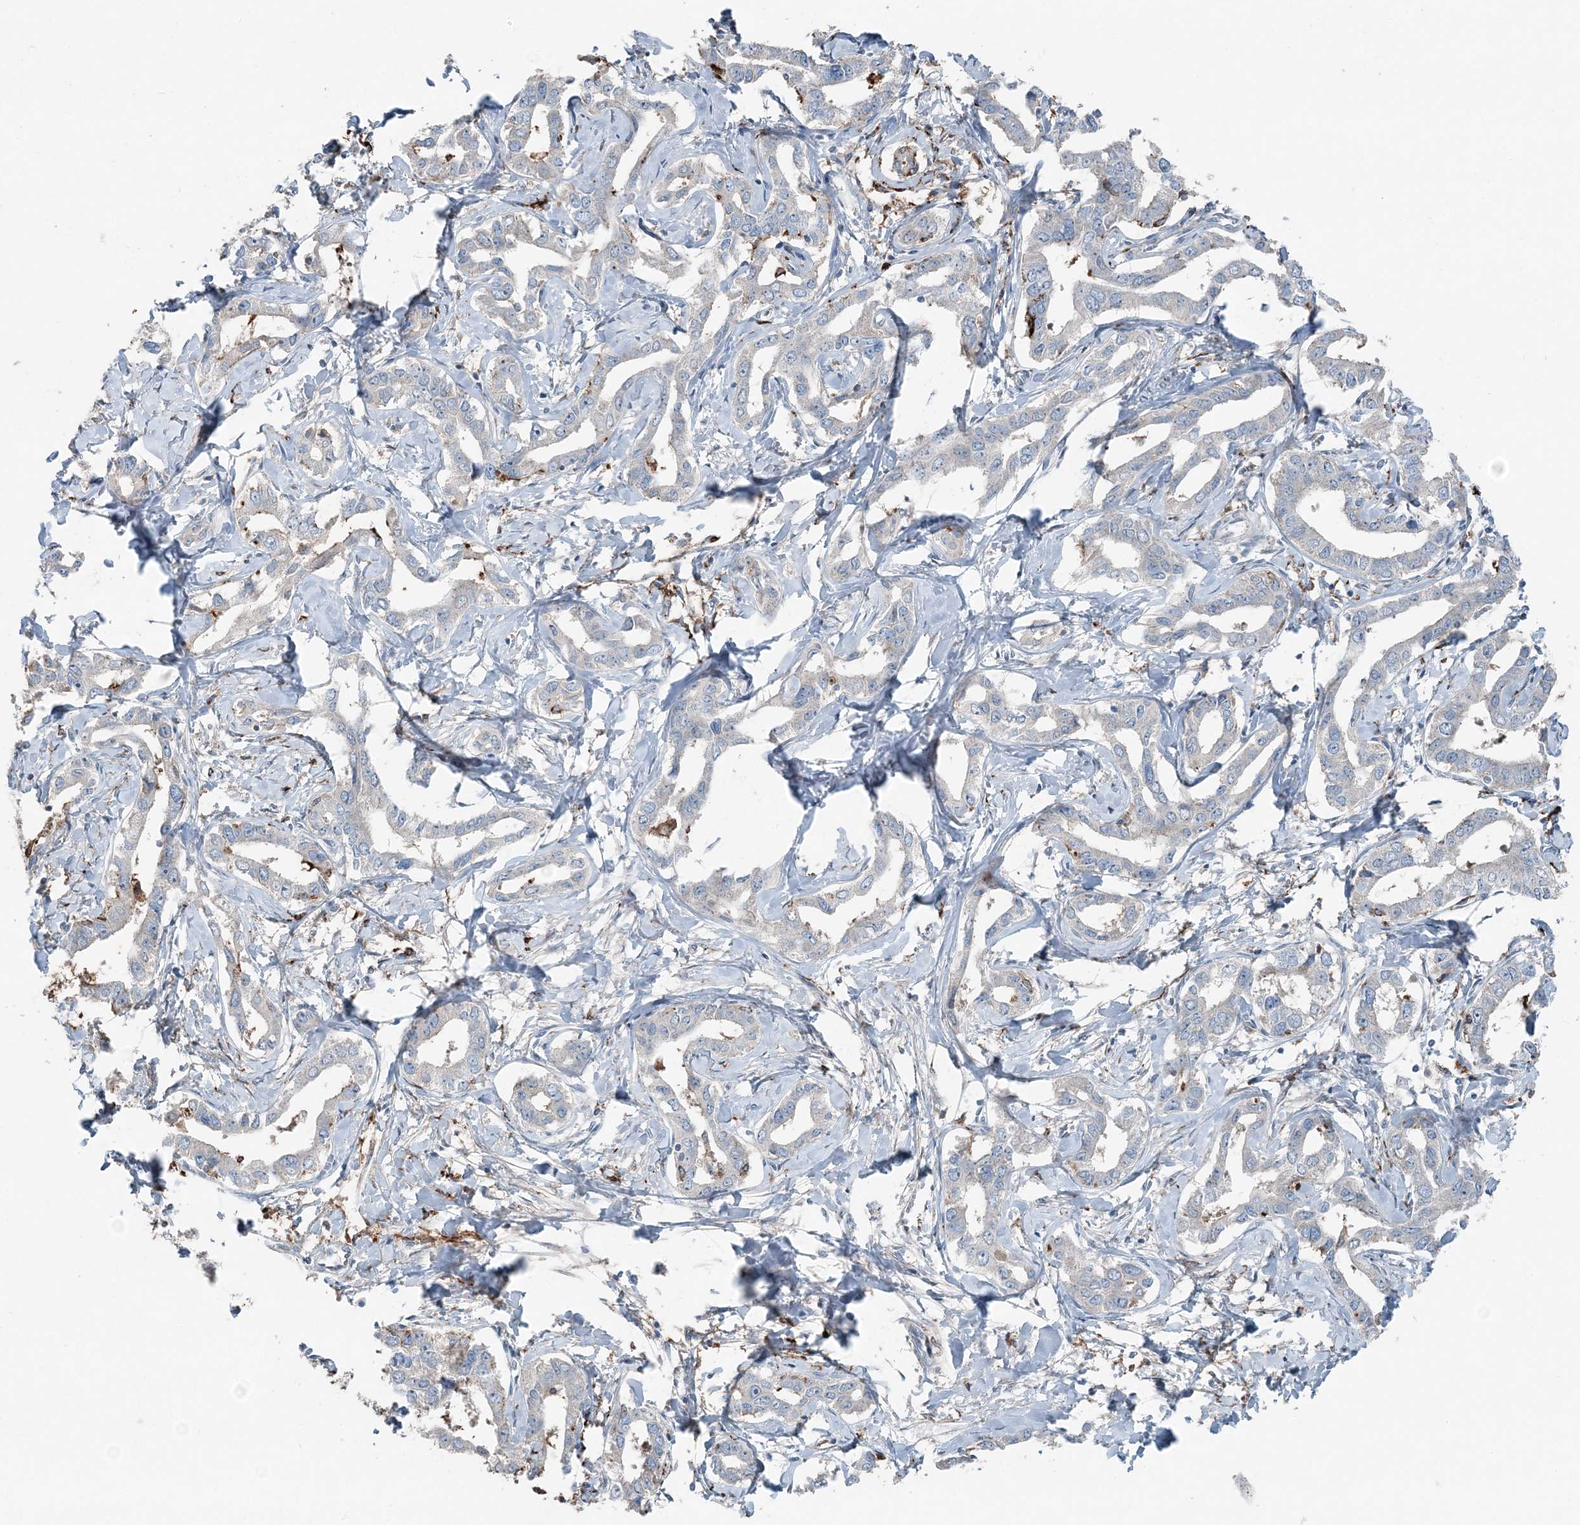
{"staining": {"intensity": "negative", "quantity": "none", "location": "none"}, "tissue": "liver cancer", "cell_type": "Tumor cells", "image_type": "cancer", "snomed": [{"axis": "morphology", "description": "Cholangiocarcinoma"}, {"axis": "topography", "description": "Liver"}], "caption": "Micrograph shows no significant protein expression in tumor cells of liver cholangiocarcinoma. (Brightfield microscopy of DAB (3,3'-diaminobenzidine) immunohistochemistry at high magnification).", "gene": "KY", "patient": {"sex": "male", "age": 59}}